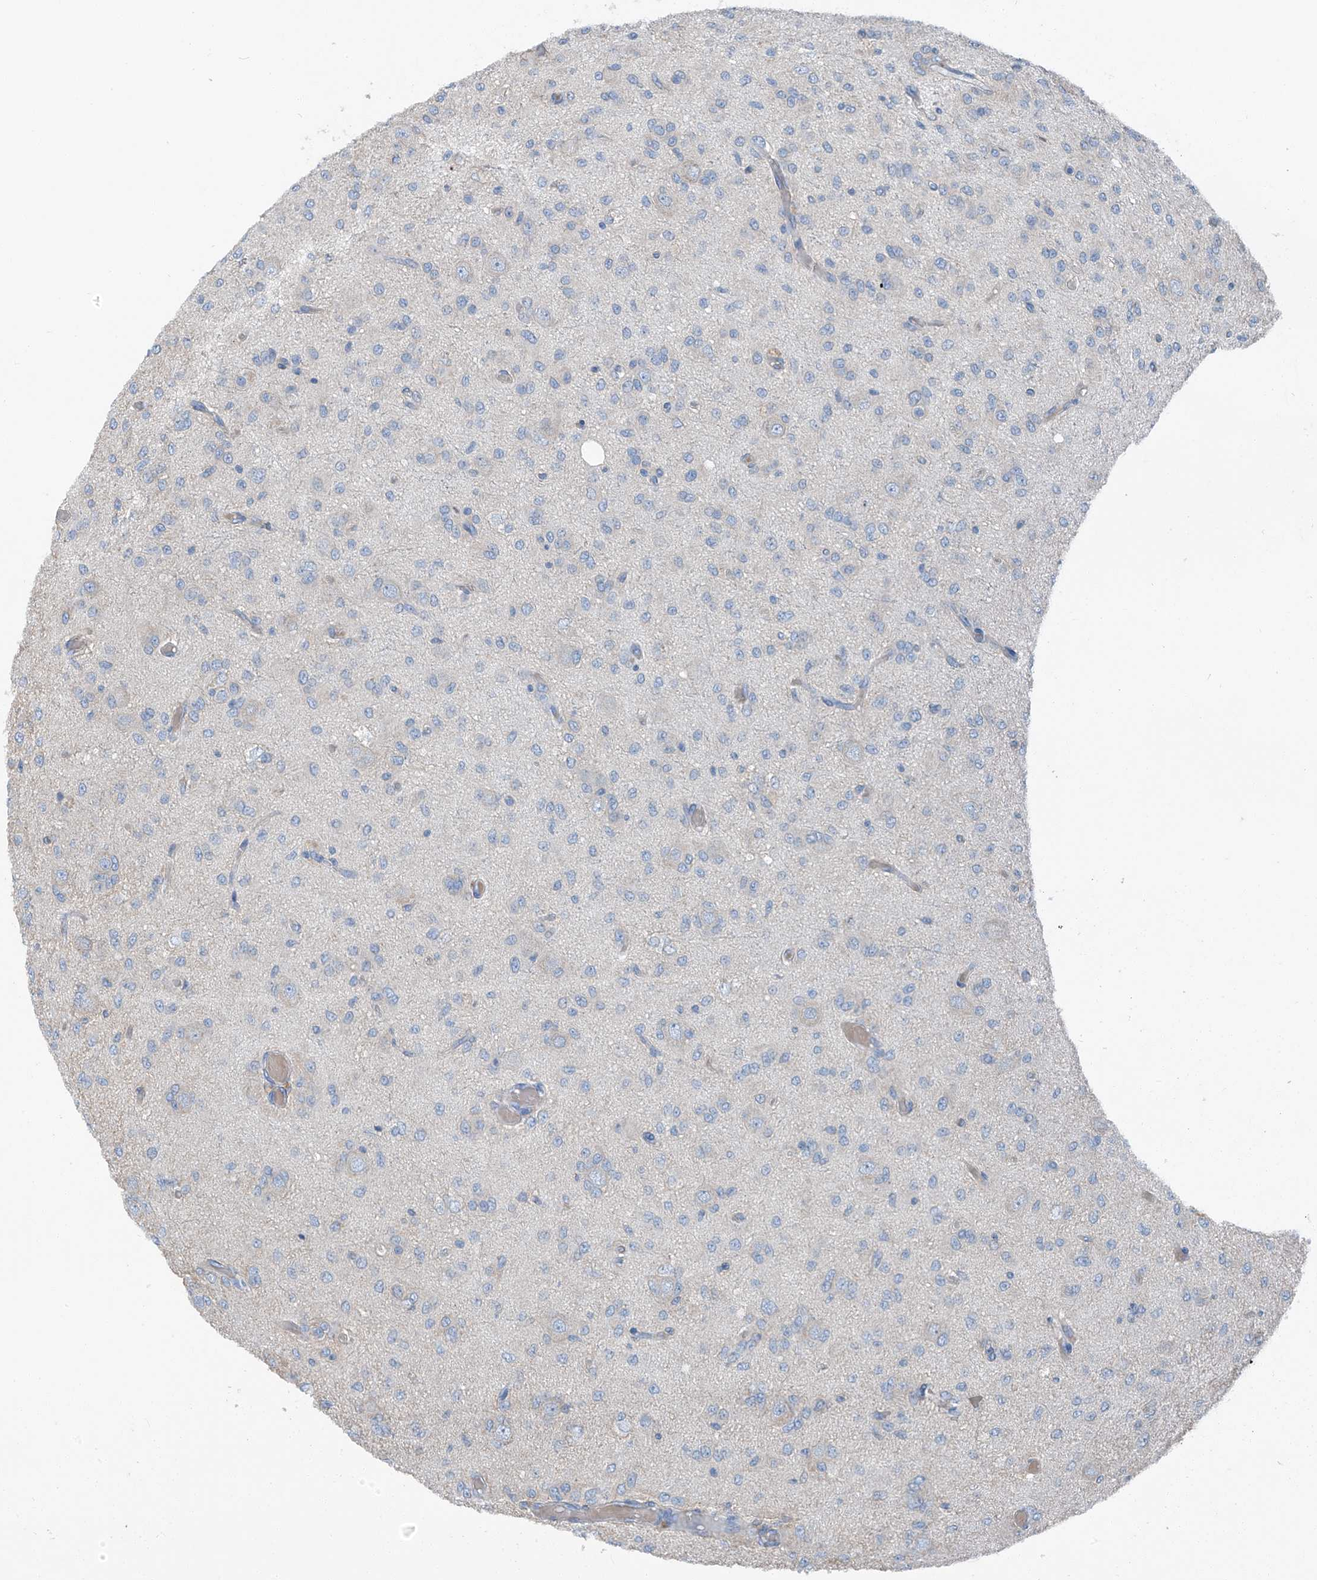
{"staining": {"intensity": "negative", "quantity": "none", "location": "none"}, "tissue": "glioma", "cell_type": "Tumor cells", "image_type": "cancer", "snomed": [{"axis": "morphology", "description": "Glioma, malignant, High grade"}, {"axis": "topography", "description": "Brain"}], "caption": "High power microscopy image of an IHC histopathology image of glioma, revealing no significant positivity in tumor cells. (DAB (3,3'-diaminobenzidine) immunohistochemistry visualized using brightfield microscopy, high magnification).", "gene": "CHMP2B", "patient": {"sex": "female", "age": 59}}